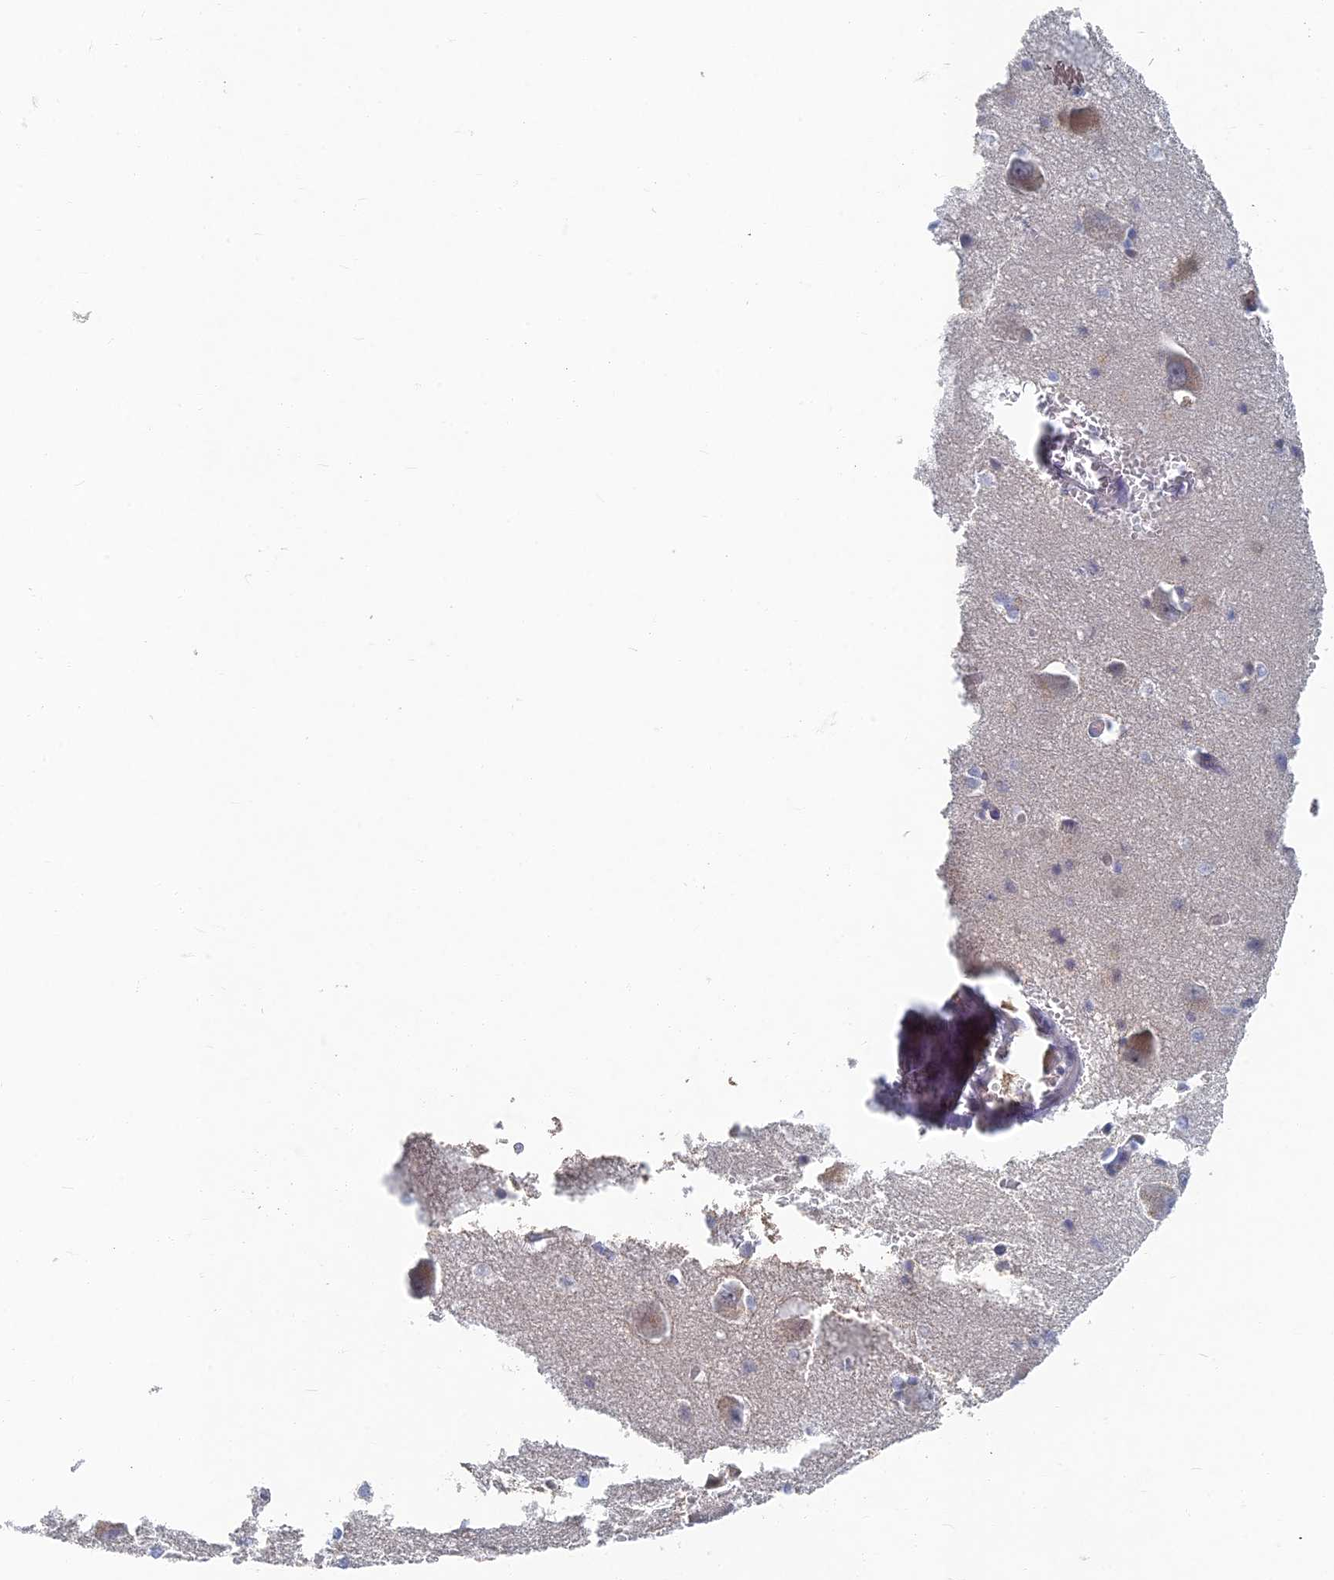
{"staining": {"intensity": "weak", "quantity": "<25%", "location": "cytoplasmic/membranous"}, "tissue": "caudate", "cell_type": "Glial cells", "image_type": "normal", "snomed": [{"axis": "morphology", "description": "Normal tissue, NOS"}, {"axis": "topography", "description": "Lateral ventricle wall"}], "caption": "An immunohistochemistry (IHC) photomicrograph of unremarkable caudate is shown. There is no staining in glial cells of caudate. (Stains: DAB (3,3'-diaminobenzidine) IHC with hematoxylin counter stain, Microscopy: brightfield microscopy at high magnification).", "gene": "GNA15", "patient": {"sex": "male", "age": 37}}